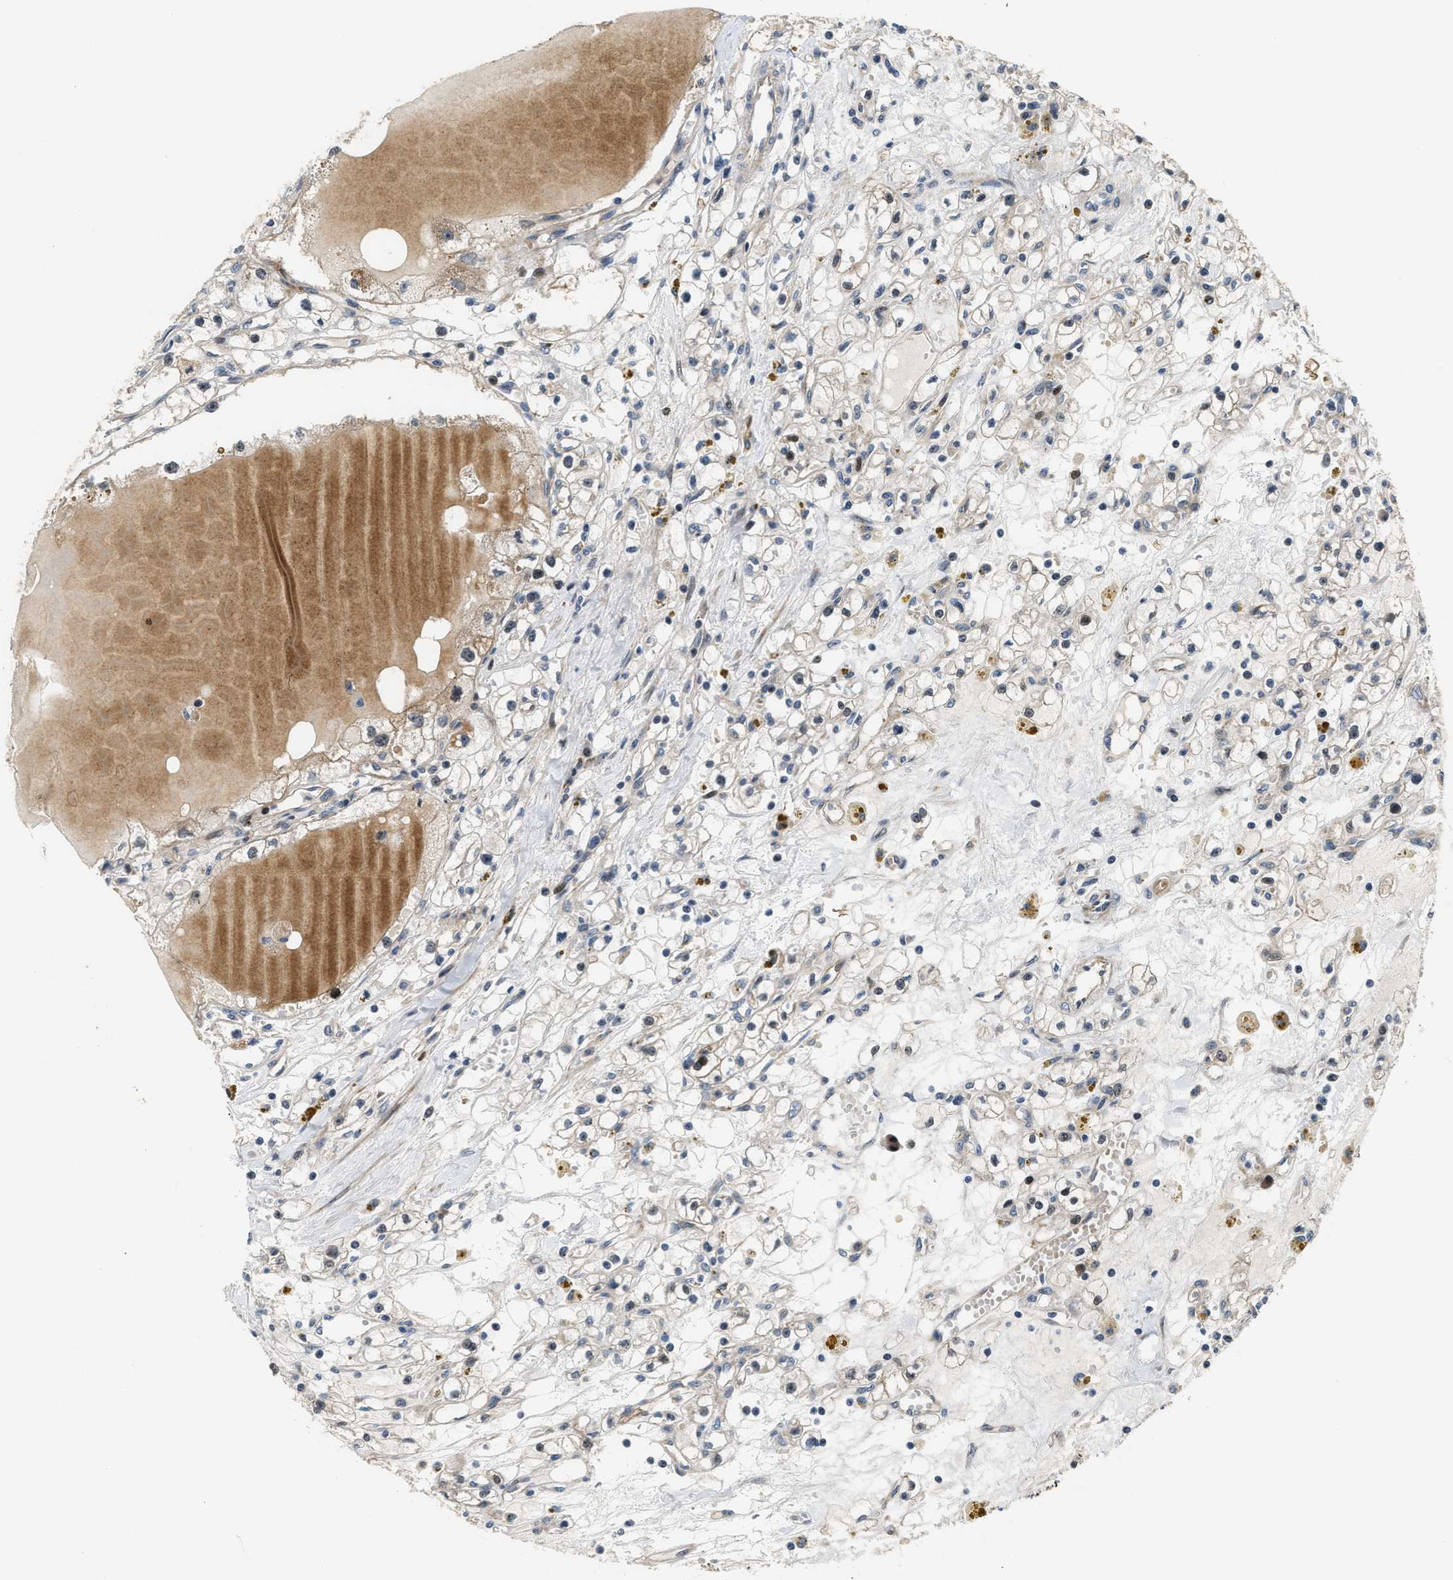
{"staining": {"intensity": "weak", "quantity": "25%-75%", "location": "cytoplasmic/membranous,nuclear"}, "tissue": "renal cancer", "cell_type": "Tumor cells", "image_type": "cancer", "snomed": [{"axis": "morphology", "description": "Adenocarcinoma, NOS"}, {"axis": "topography", "description": "Kidney"}], "caption": "This photomicrograph demonstrates renal adenocarcinoma stained with immunohistochemistry to label a protein in brown. The cytoplasmic/membranous and nuclear of tumor cells show weak positivity for the protein. Nuclei are counter-stained blue.", "gene": "ALDH3A2", "patient": {"sex": "male", "age": 56}}